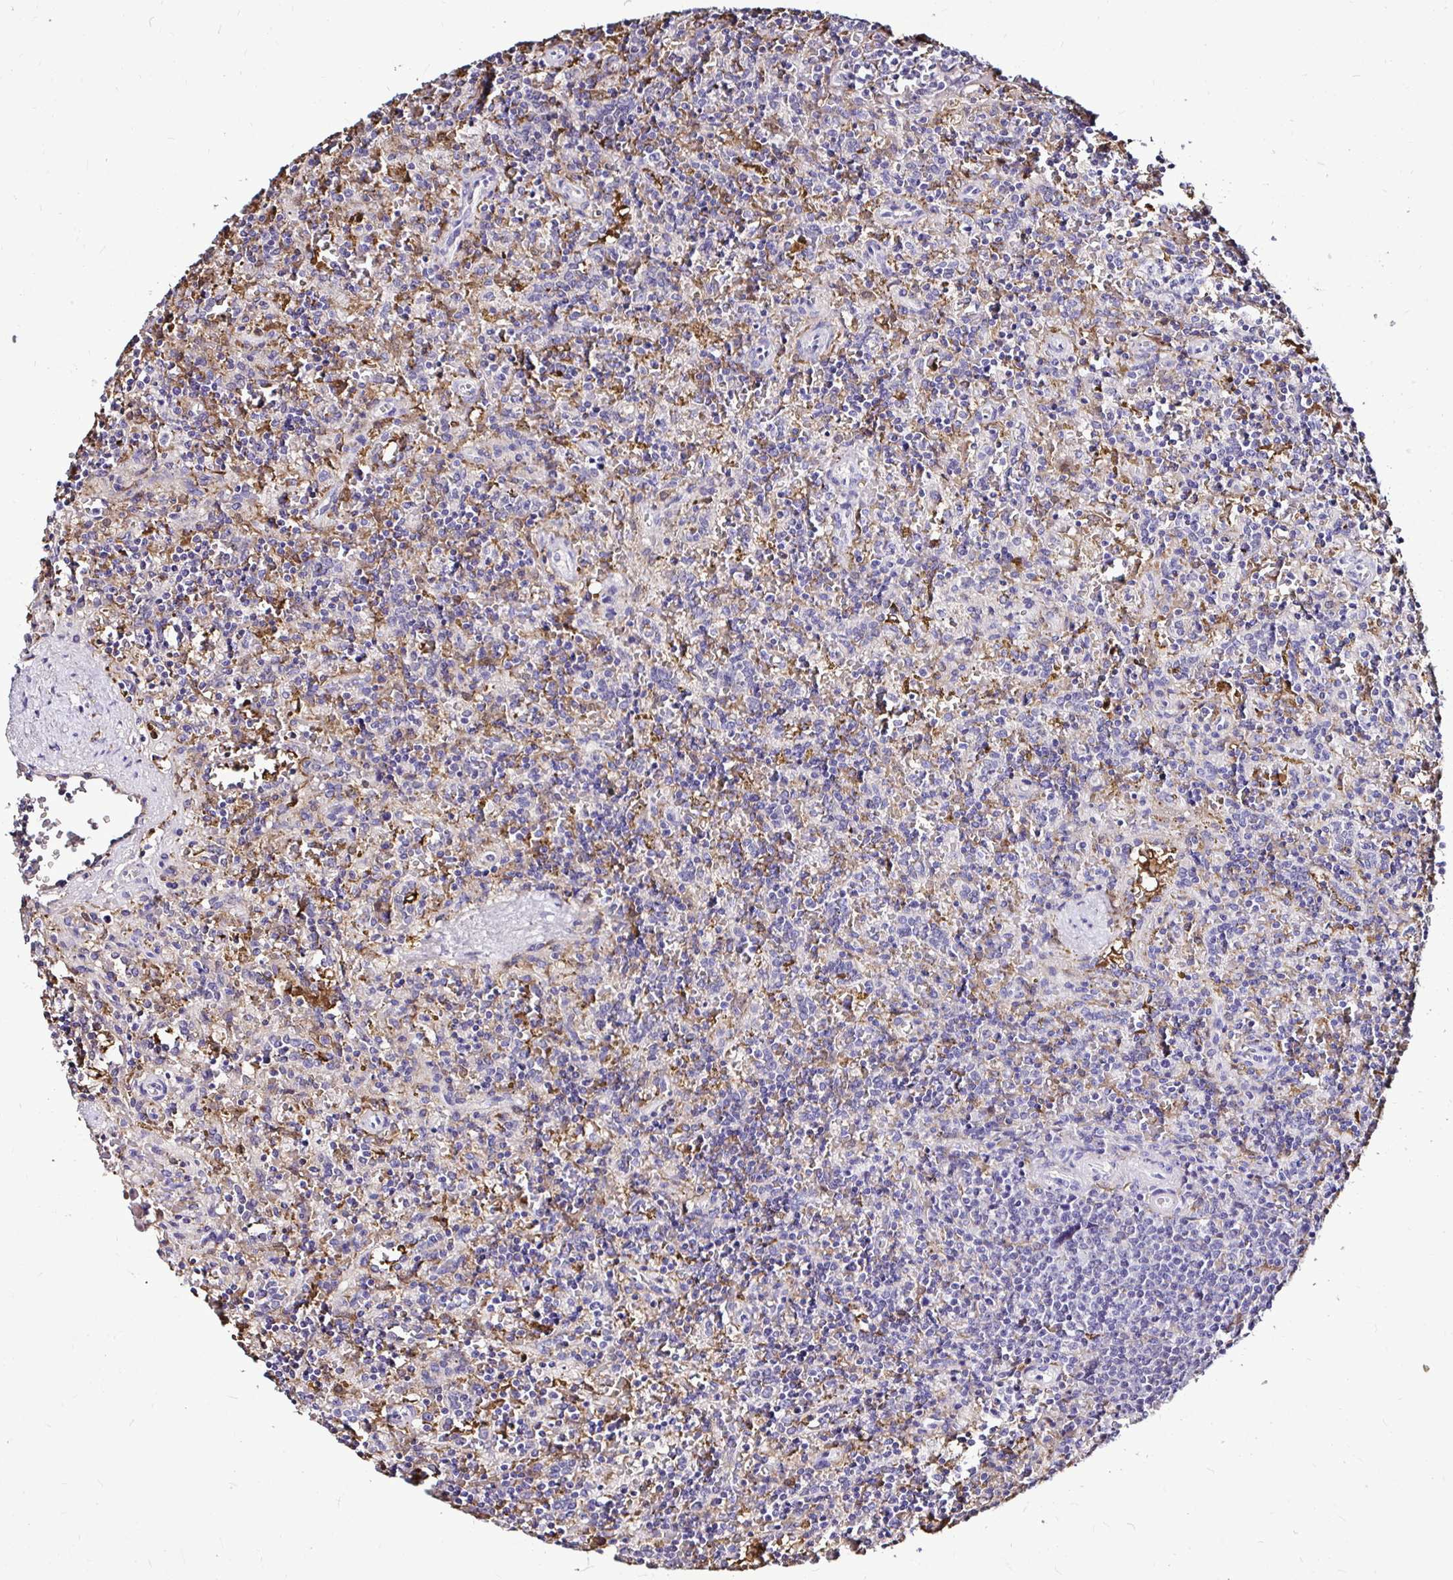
{"staining": {"intensity": "negative", "quantity": "none", "location": "none"}, "tissue": "lymphoma", "cell_type": "Tumor cells", "image_type": "cancer", "snomed": [{"axis": "morphology", "description": "Malignant lymphoma, non-Hodgkin's type, Low grade"}, {"axis": "topography", "description": "Spleen"}], "caption": "Tumor cells are negative for protein expression in human lymphoma.", "gene": "IDH1", "patient": {"sex": "male", "age": 67}}